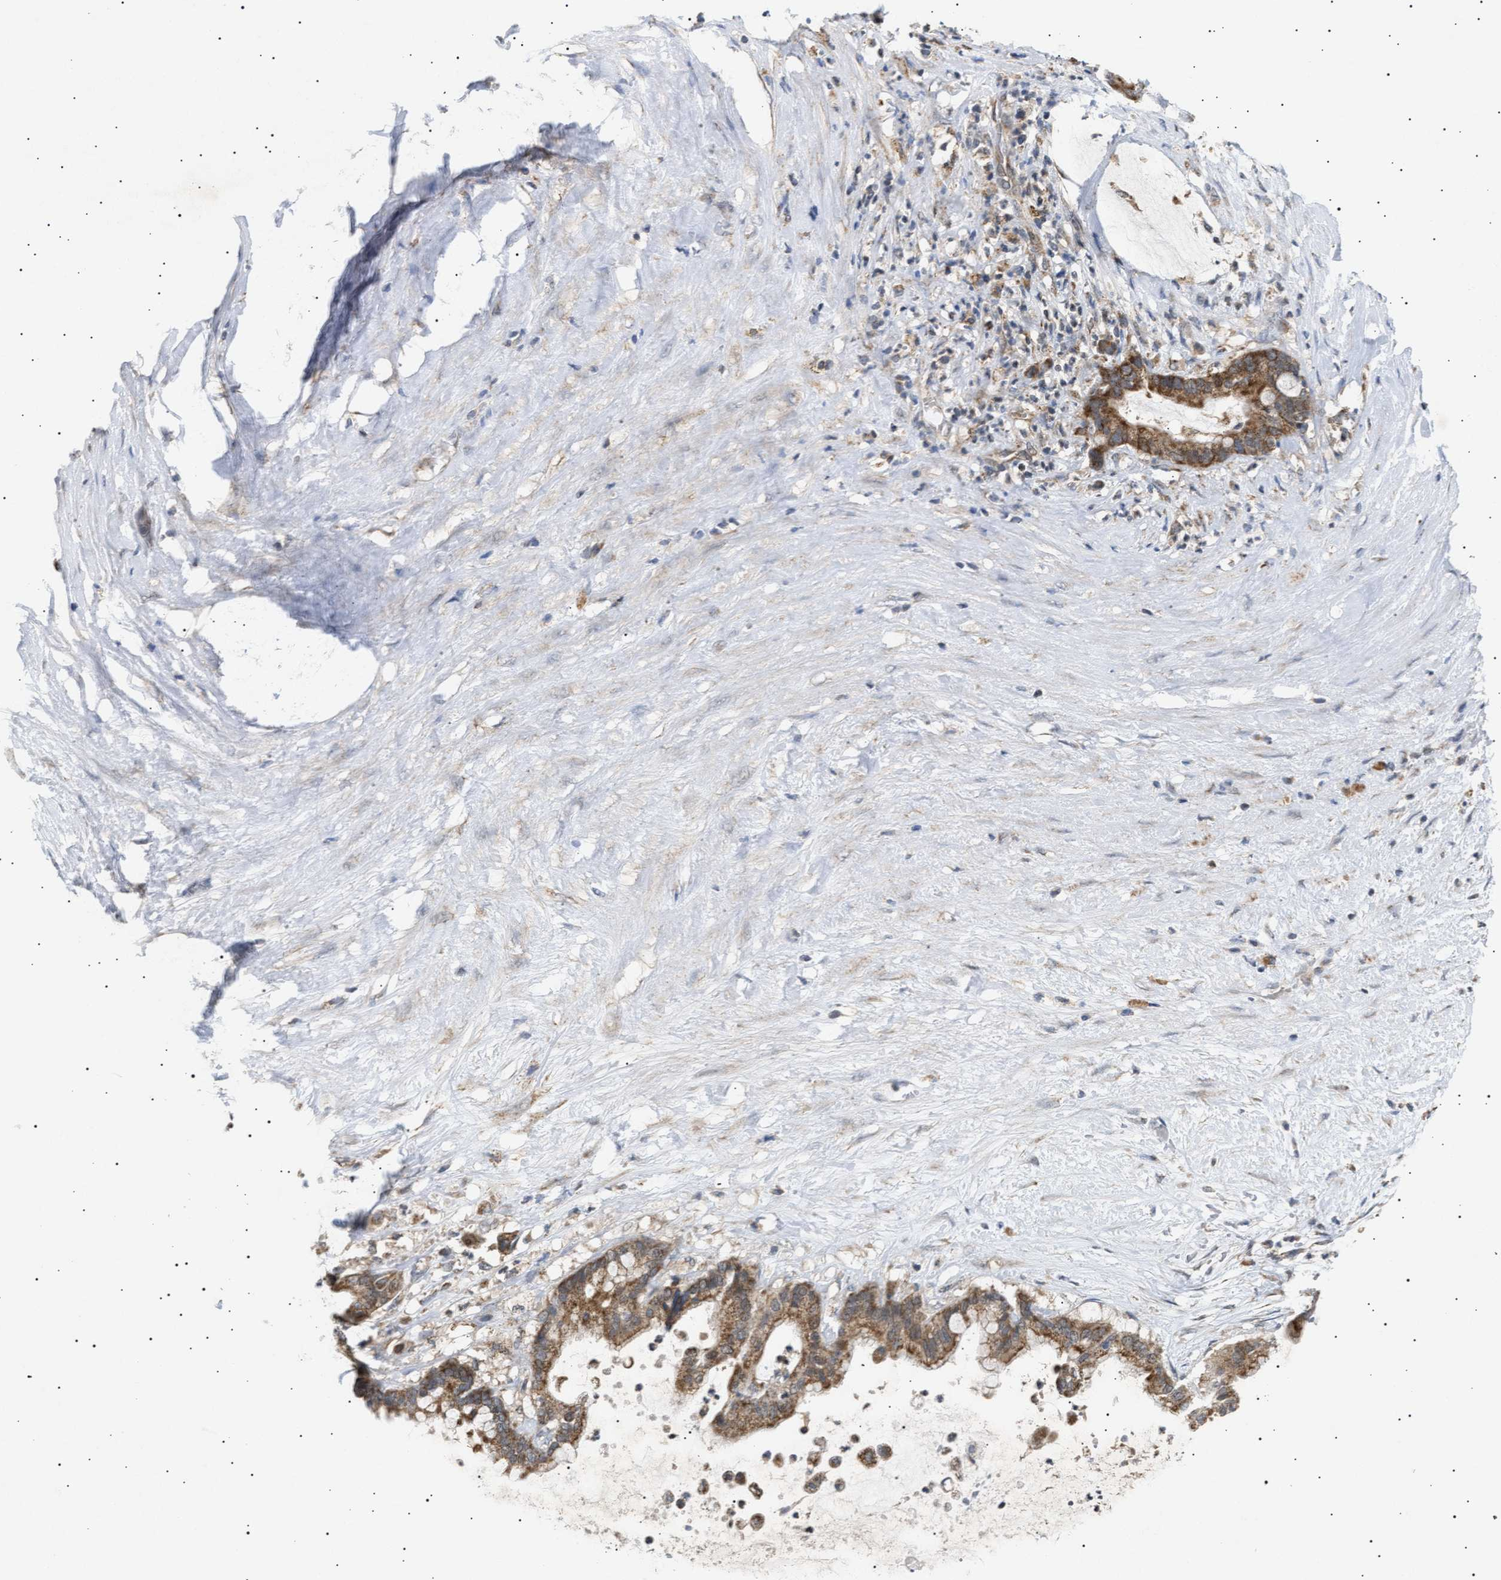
{"staining": {"intensity": "moderate", "quantity": ">75%", "location": "cytoplasmic/membranous"}, "tissue": "pancreatic cancer", "cell_type": "Tumor cells", "image_type": "cancer", "snomed": [{"axis": "morphology", "description": "Adenocarcinoma, NOS"}, {"axis": "topography", "description": "Pancreas"}], "caption": "Protein expression analysis of pancreatic cancer (adenocarcinoma) reveals moderate cytoplasmic/membranous staining in approximately >75% of tumor cells.", "gene": "SIRT5", "patient": {"sex": "male", "age": 41}}